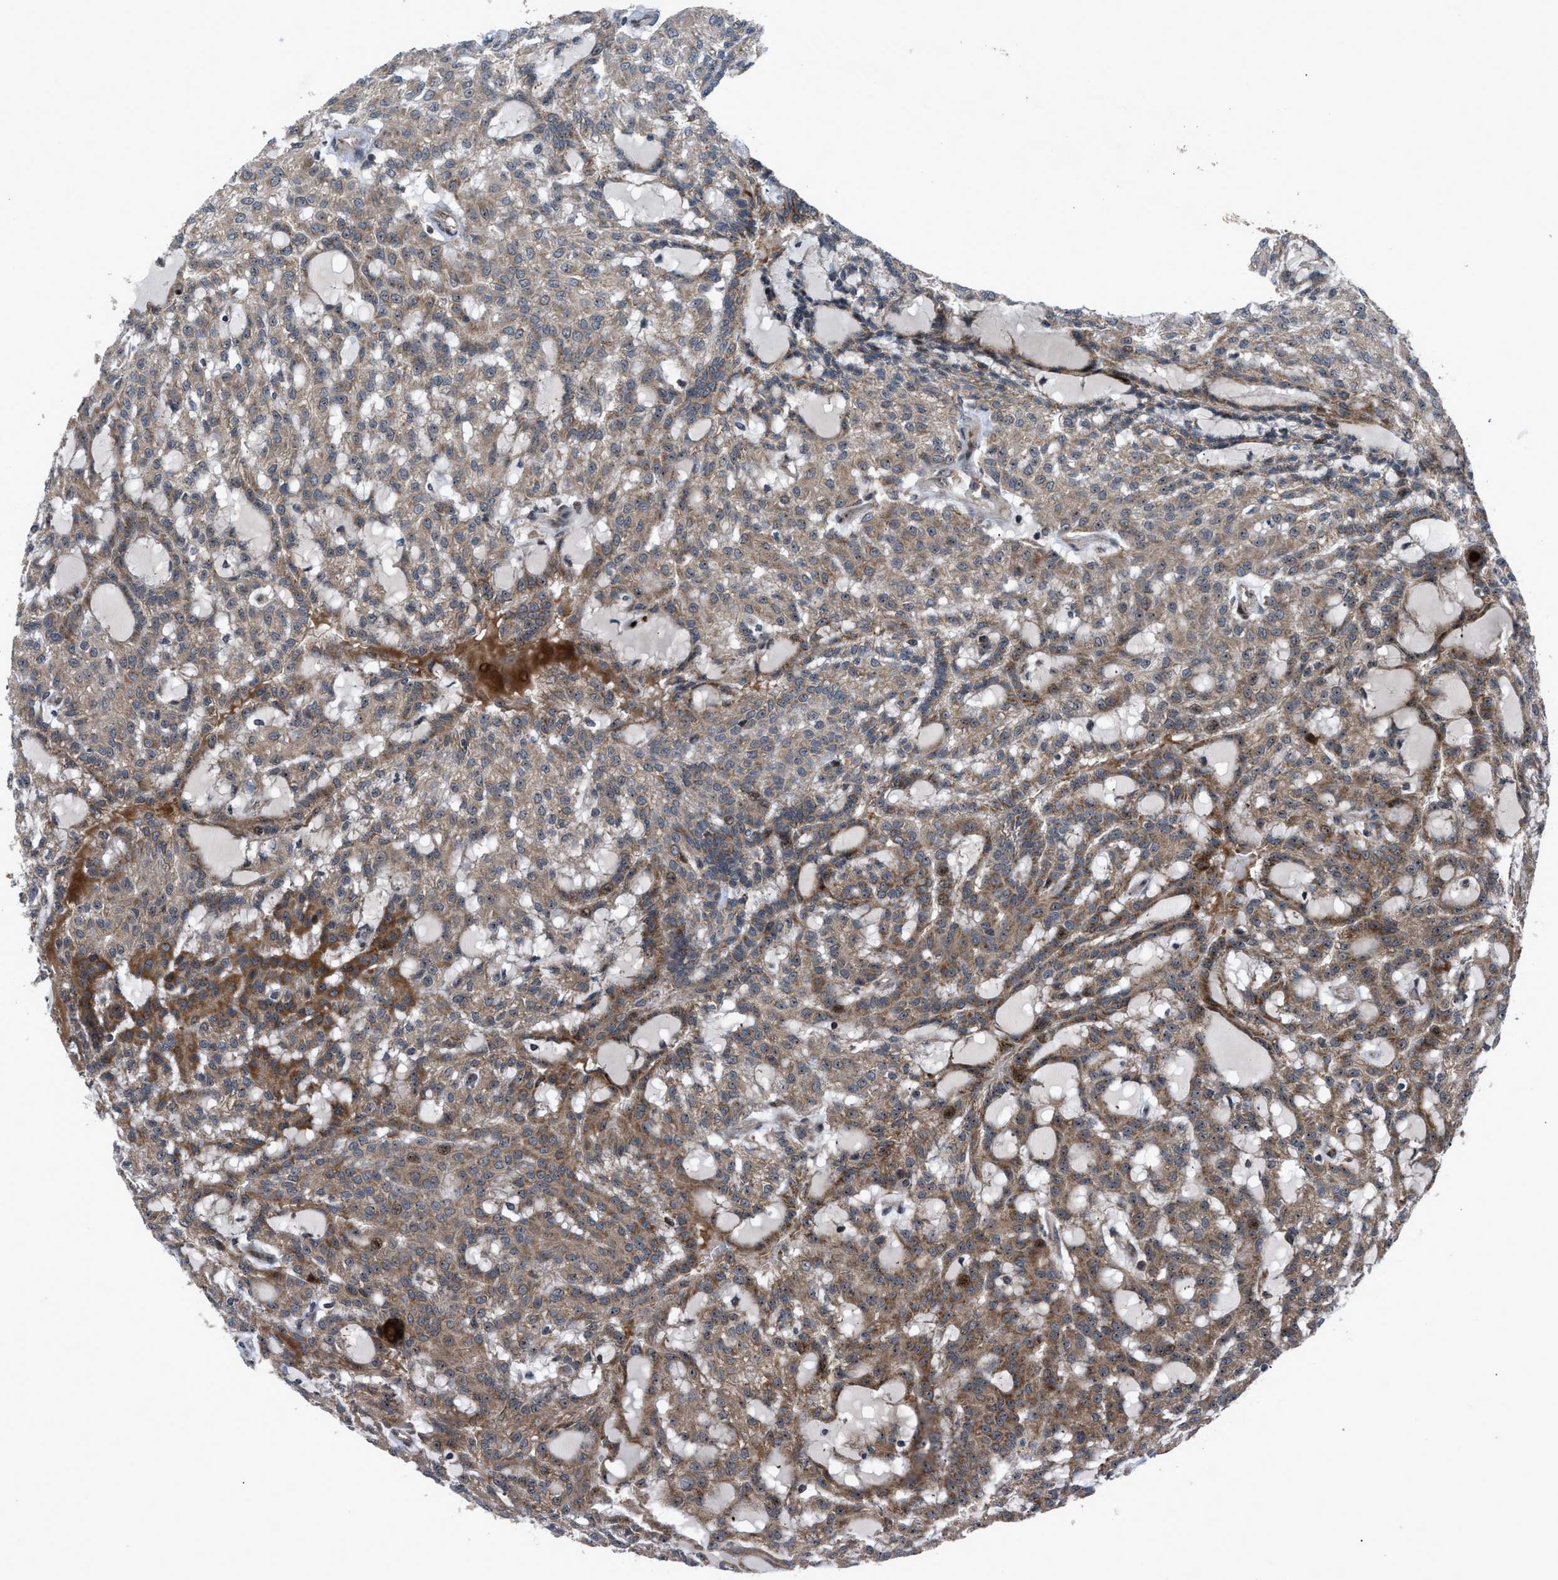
{"staining": {"intensity": "moderate", "quantity": ">75%", "location": "cytoplasmic/membranous"}, "tissue": "renal cancer", "cell_type": "Tumor cells", "image_type": "cancer", "snomed": [{"axis": "morphology", "description": "Adenocarcinoma, NOS"}, {"axis": "topography", "description": "Kidney"}], "caption": "Moderate cytoplasmic/membranous positivity is identified in approximately >75% of tumor cells in renal cancer.", "gene": "AP3M2", "patient": {"sex": "male", "age": 63}}